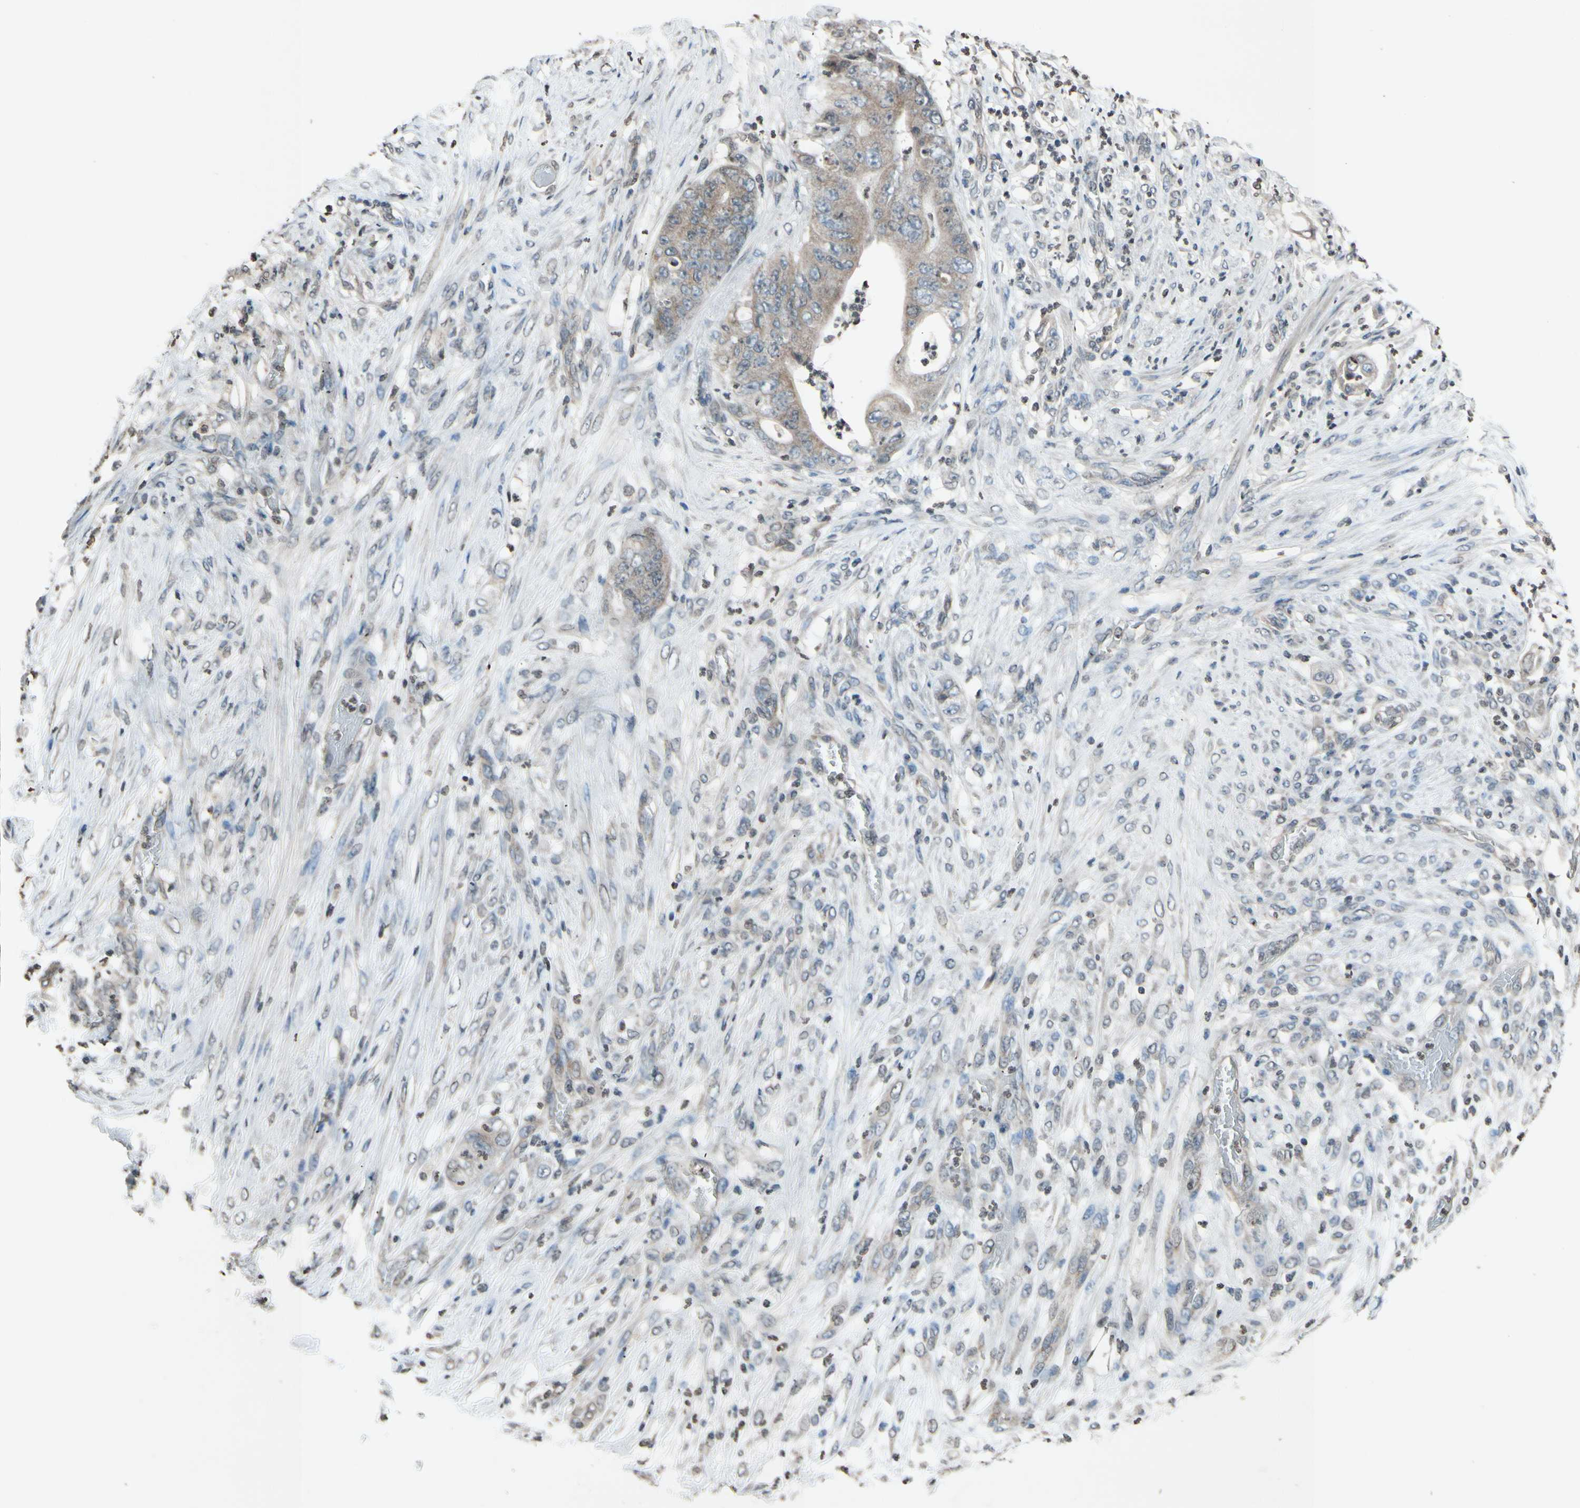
{"staining": {"intensity": "moderate", "quantity": ">75%", "location": "cytoplasmic/membranous"}, "tissue": "stomach cancer", "cell_type": "Tumor cells", "image_type": "cancer", "snomed": [{"axis": "morphology", "description": "Adenocarcinoma, NOS"}, {"axis": "topography", "description": "Stomach"}], "caption": "The immunohistochemical stain shows moderate cytoplasmic/membranous positivity in tumor cells of stomach cancer (adenocarcinoma) tissue.", "gene": "CLDN11", "patient": {"sex": "female", "age": 73}}